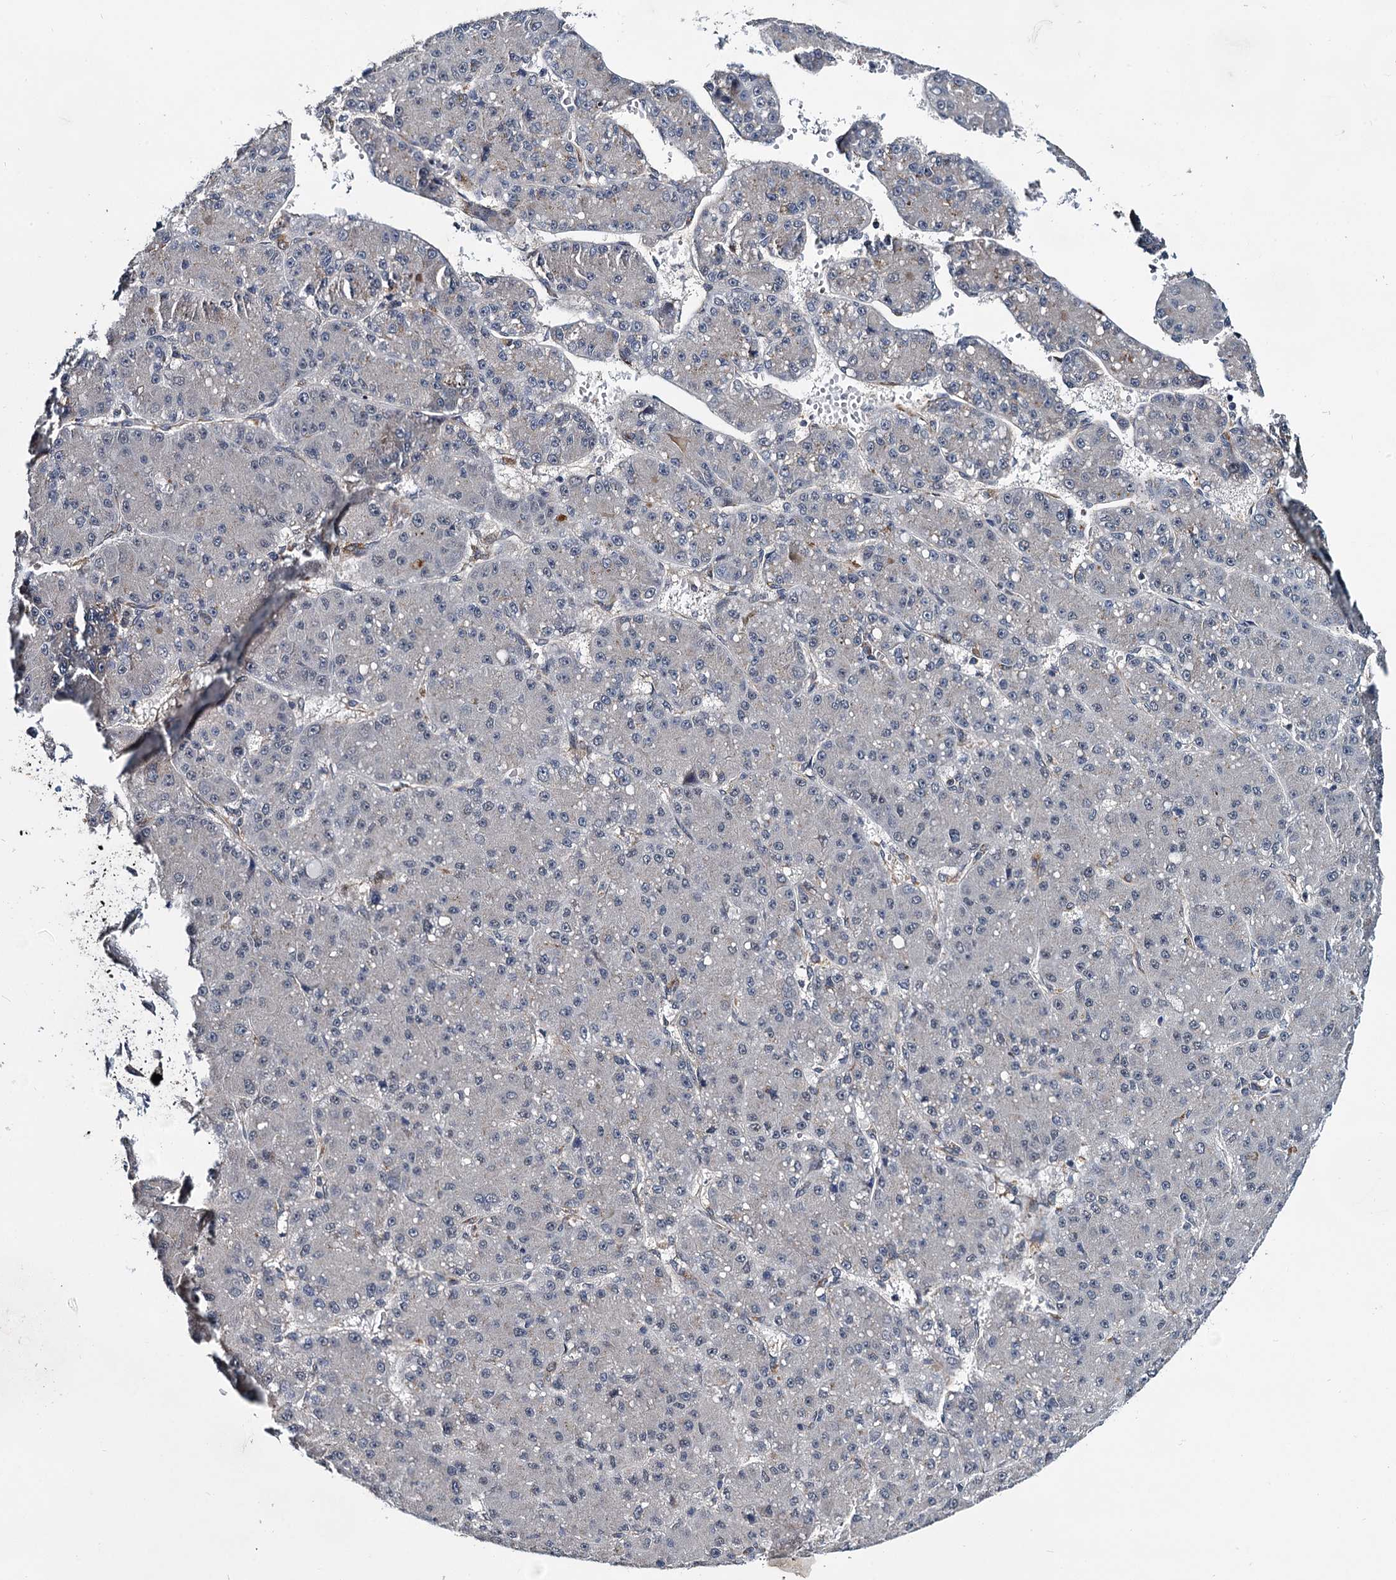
{"staining": {"intensity": "negative", "quantity": "none", "location": "none"}, "tissue": "liver cancer", "cell_type": "Tumor cells", "image_type": "cancer", "snomed": [{"axis": "morphology", "description": "Carcinoma, Hepatocellular, NOS"}, {"axis": "topography", "description": "Liver"}], "caption": "Liver hepatocellular carcinoma stained for a protein using immunohistochemistry shows no positivity tumor cells.", "gene": "ARHGAP42", "patient": {"sex": "male", "age": 67}}